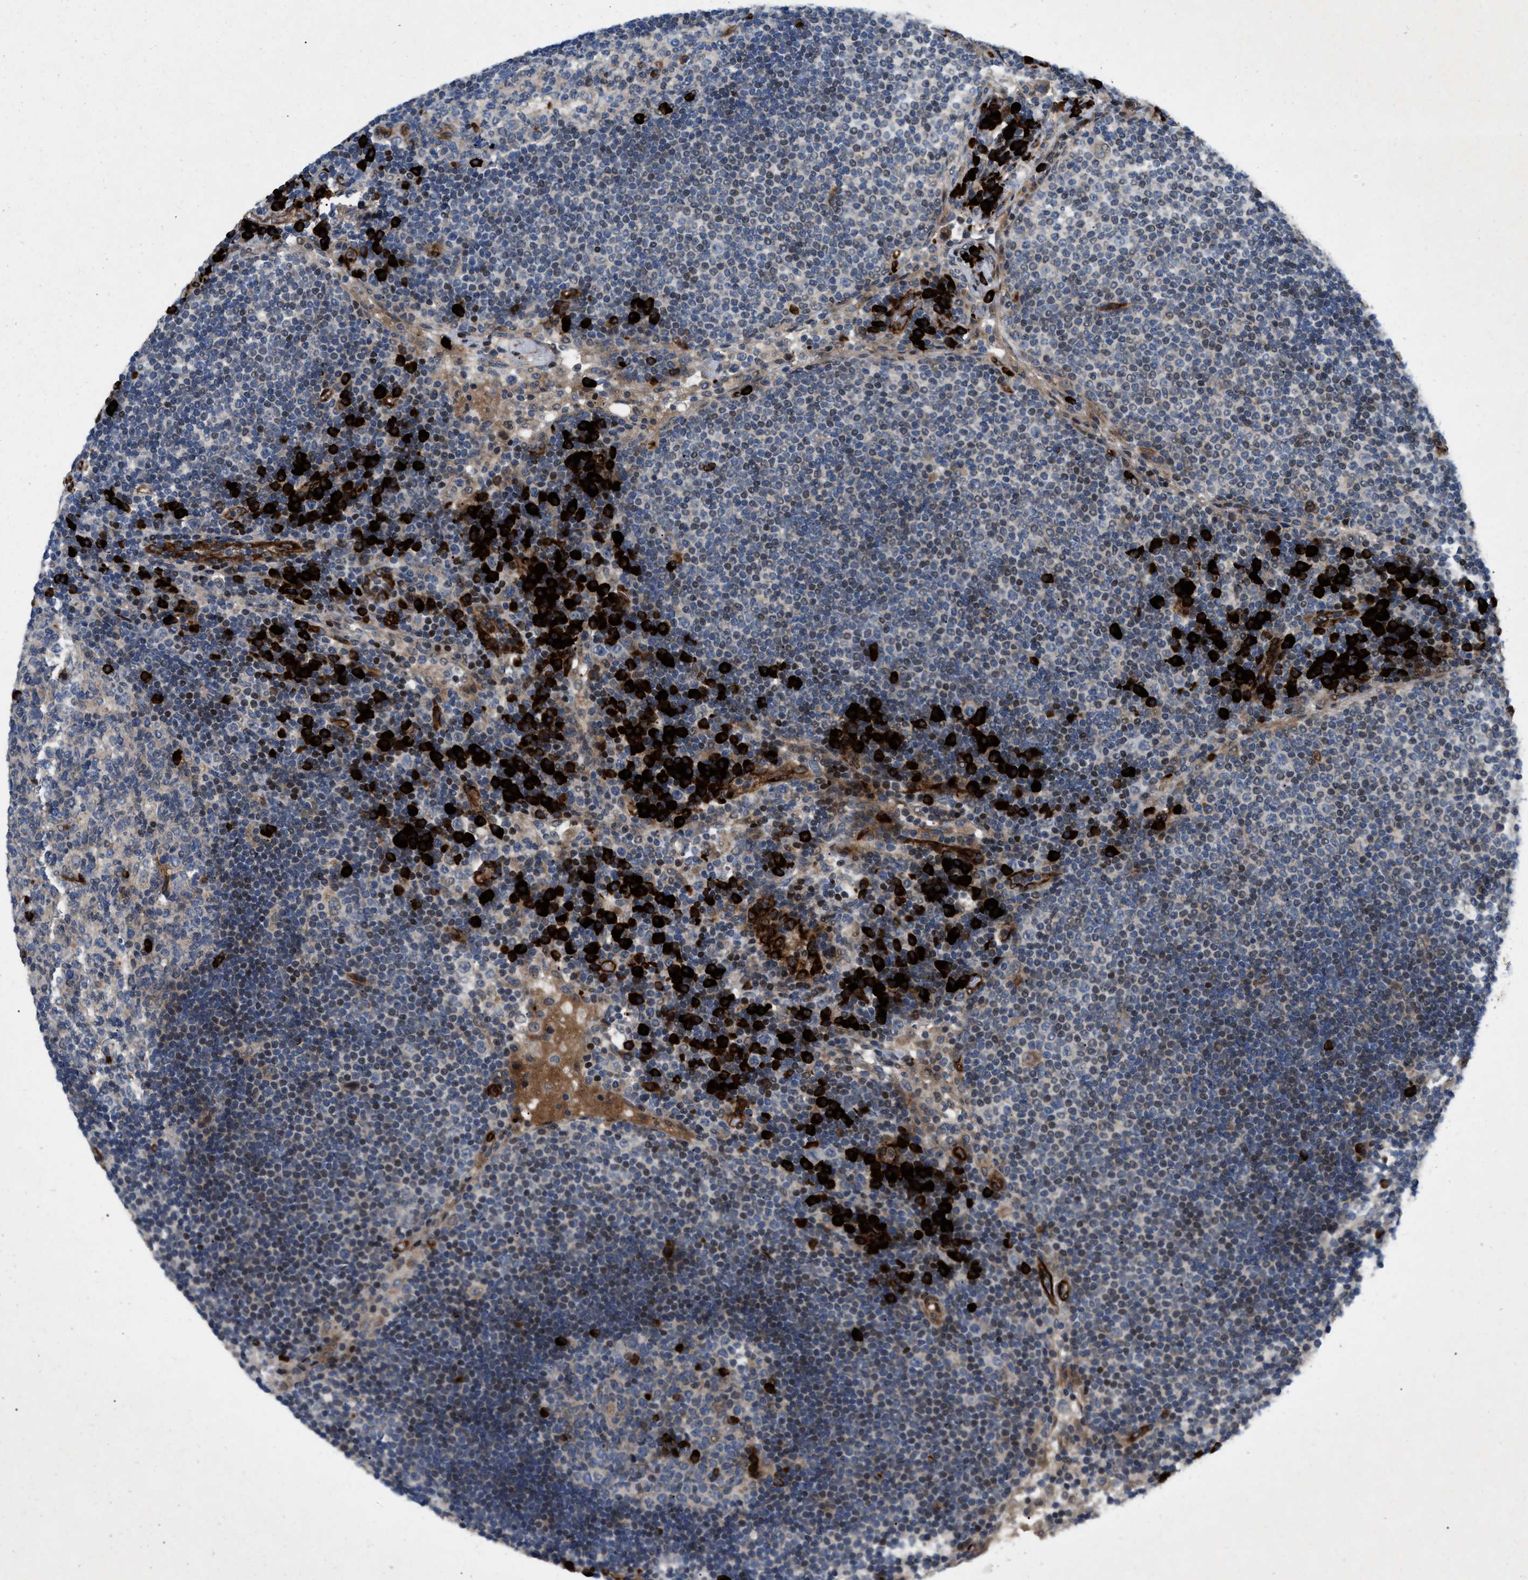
{"staining": {"intensity": "strong", "quantity": "<25%", "location": "cytoplasmic/membranous"}, "tissue": "lymph node", "cell_type": "Germinal center cells", "image_type": "normal", "snomed": [{"axis": "morphology", "description": "Normal tissue, NOS"}, {"axis": "topography", "description": "Lymph node"}], "caption": "IHC micrograph of unremarkable lymph node stained for a protein (brown), which exhibits medium levels of strong cytoplasmic/membranous staining in approximately <25% of germinal center cells.", "gene": "HSPA12B", "patient": {"sex": "female", "age": 53}}